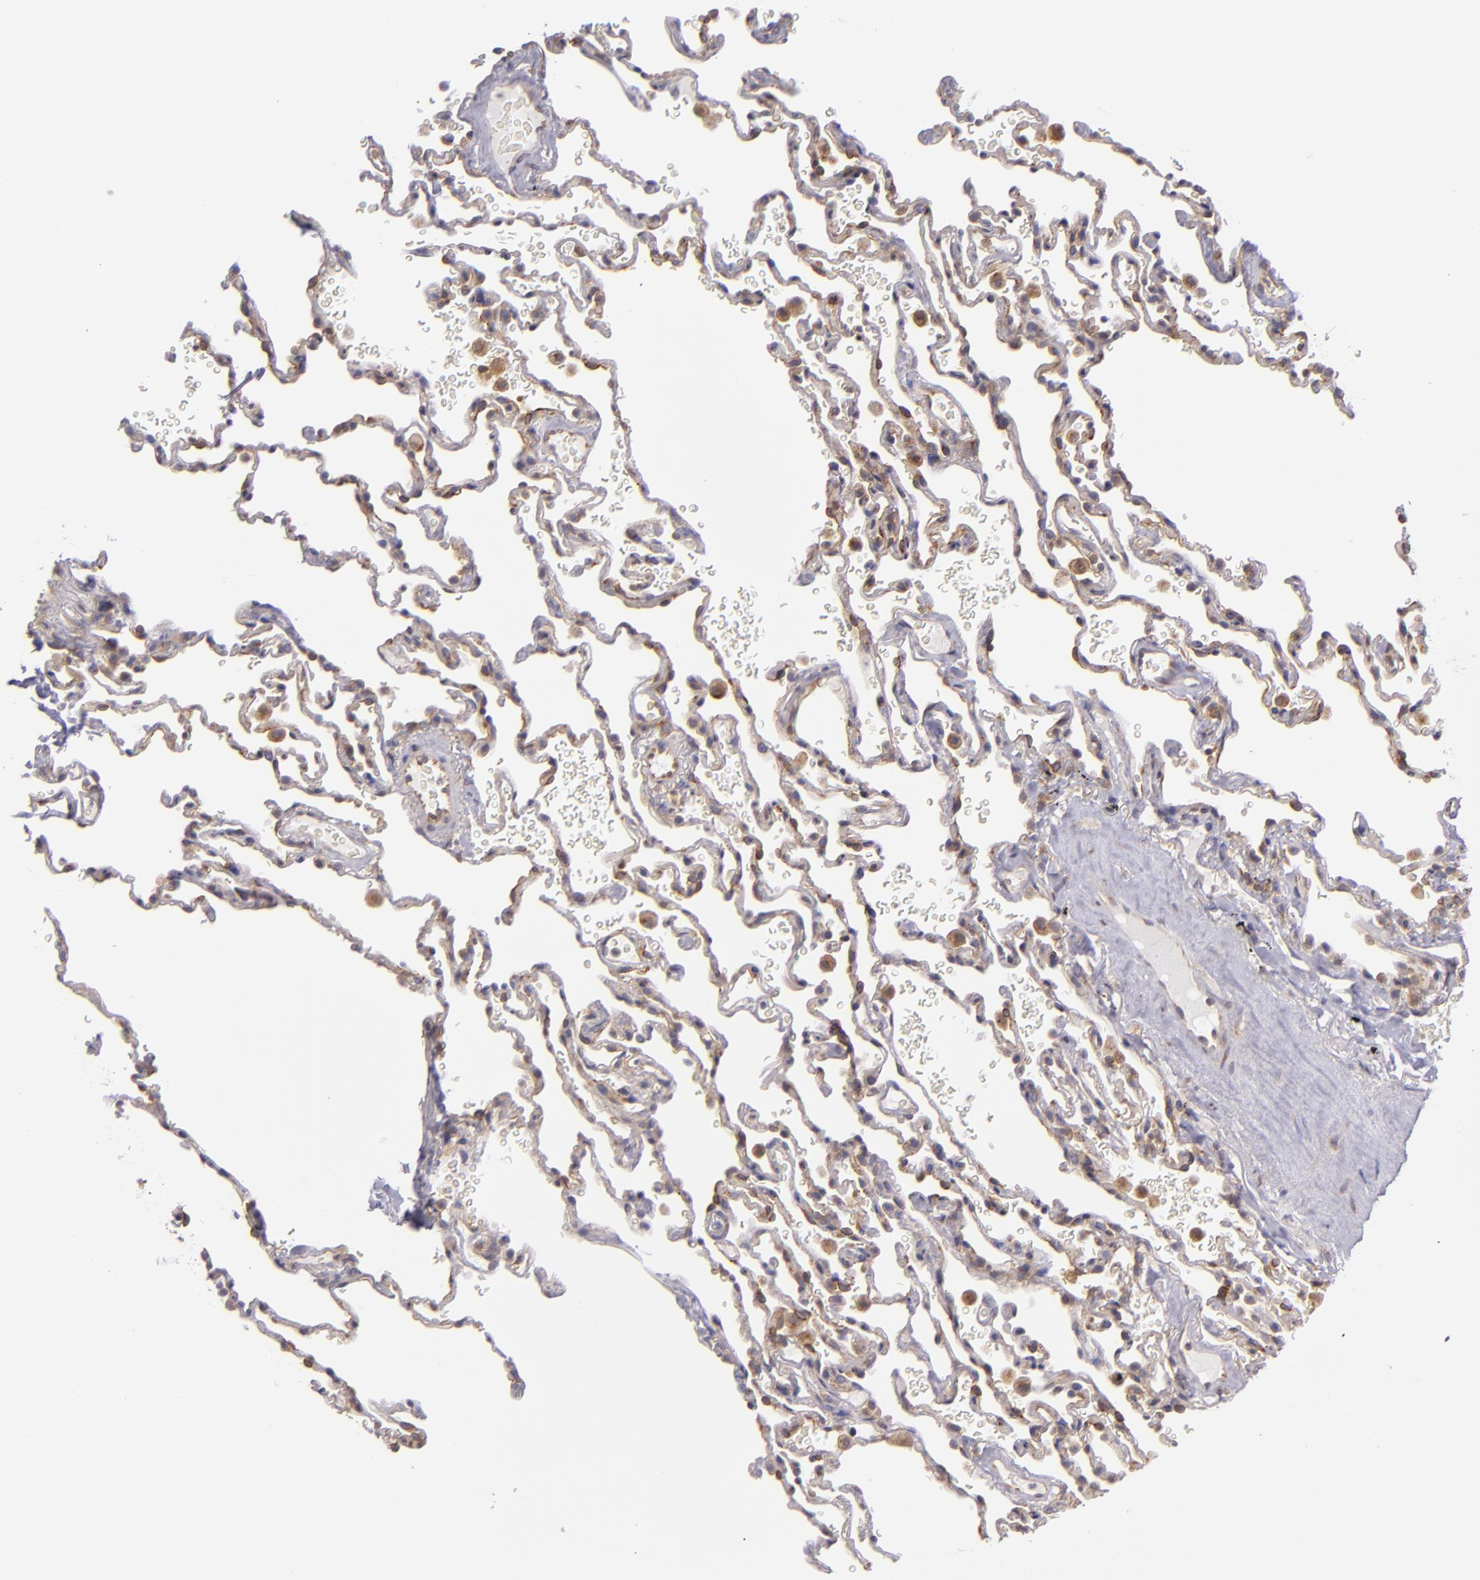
{"staining": {"intensity": "weak", "quantity": ">75%", "location": "cytoplasmic/membranous"}, "tissue": "lung", "cell_type": "Alveolar cells", "image_type": "normal", "snomed": [{"axis": "morphology", "description": "Normal tissue, NOS"}, {"axis": "topography", "description": "Lung"}], "caption": "Immunohistochemistry of unremarkable lung displays low levels of weak cytoplasmic/membranous staining in about >75% of alveolar cells. The staining is performed using DAB (3,3'-diaminobenzidine) brown chromogen to label protein expression. The nuclei are counter-stained blue using hematoxylin.", "gene": "UPF3B", "patient": {"sex": "male", "age": 59}}